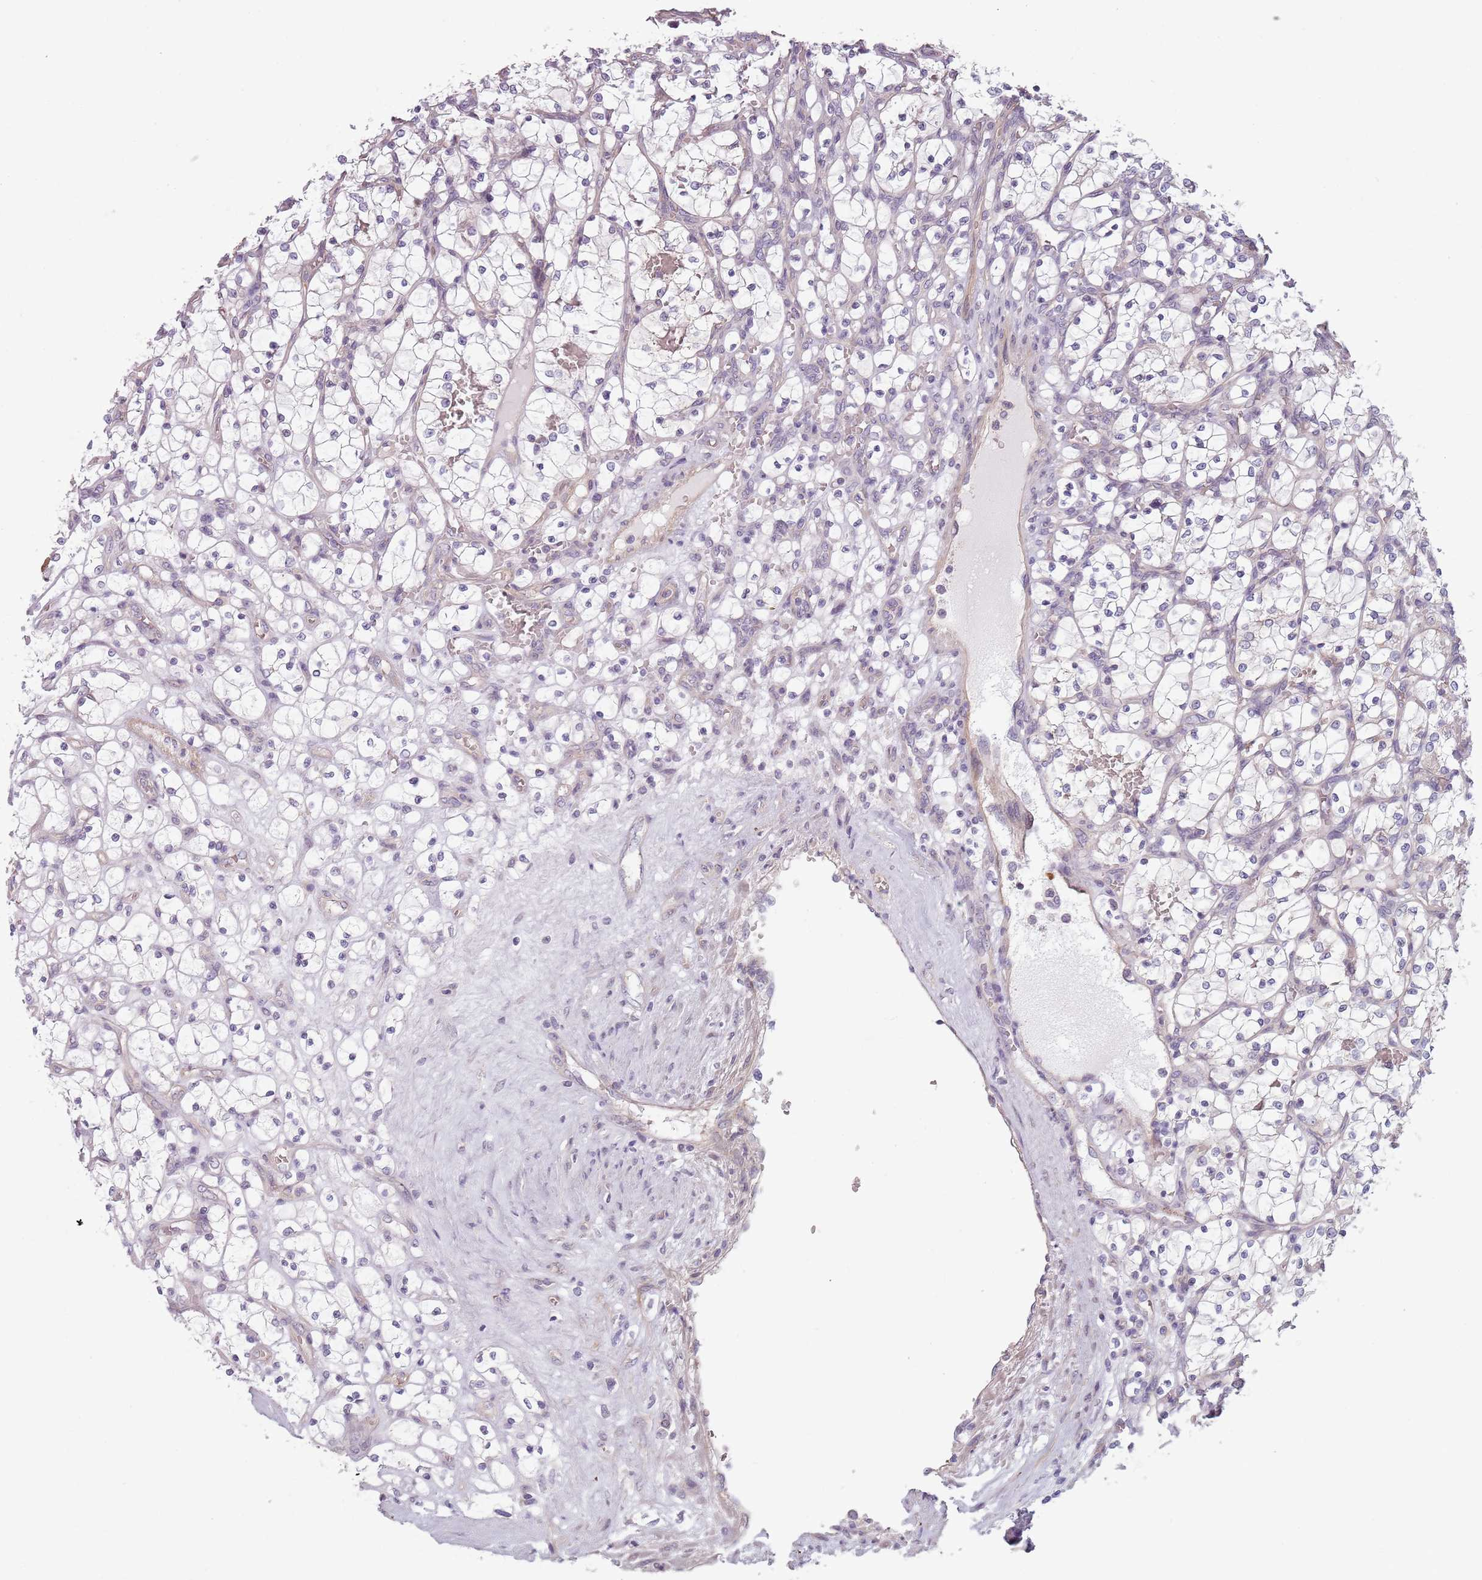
{"staining": {"intensity": "negative", "quantity": "none", "location": "none"}, "tissue": "renal cancer", "cell_type": "Tumor cells", "image_type": "cancer", "snomed": [{"axis": "morphology", "description": "Adenocarcinoma, NOS"}, {"axis": "topography", "description": "Kidney"}], "caption": "Human adenocarcinoma (renal) stained for a protein using immunohistochemistry exhibits no positivity in tumor cells.", "gene": "TLCD2", "patient": {"sex": "female", "age": 69}}